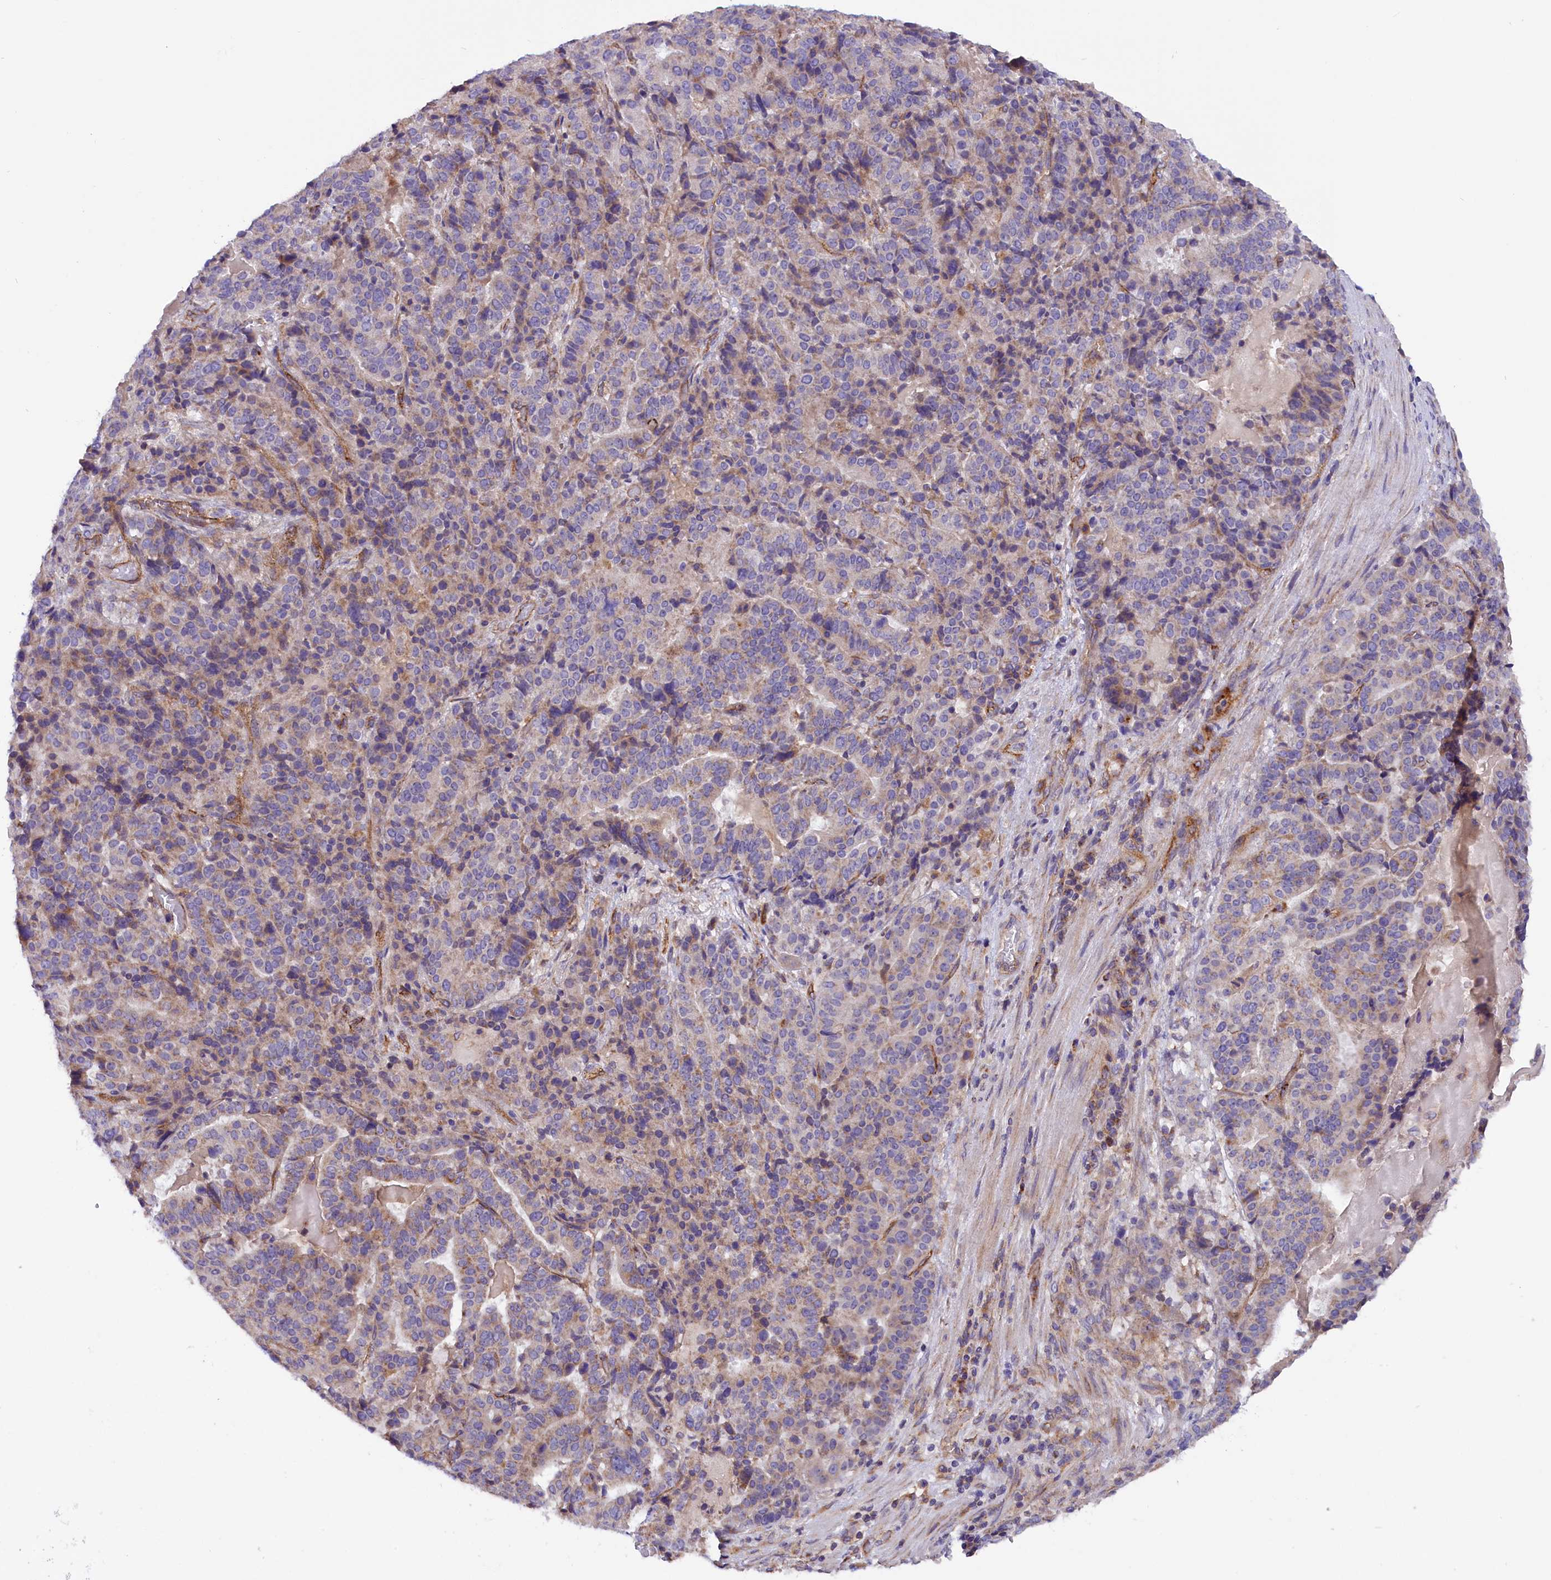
{"staining": {"intensity": "negative", "quantity": "none", "location": "none"}, "tissue": "stomach cancer", "cell_type": "Tumor cells", "image_type": "cancer", "snomed": [{"axis": "morphology", "description": "Adenocarcinoma, NOS"}, {"axis": "topography", "description": "Stomach"}], "caption": "An immunohistochemistry image of stomach adenocarcinoma is shown. There is no staining in tumor cells of stomach adenocarcinoma.", "gene": "DNAJB9", "patient": {"sex": "male", "age": 48}}